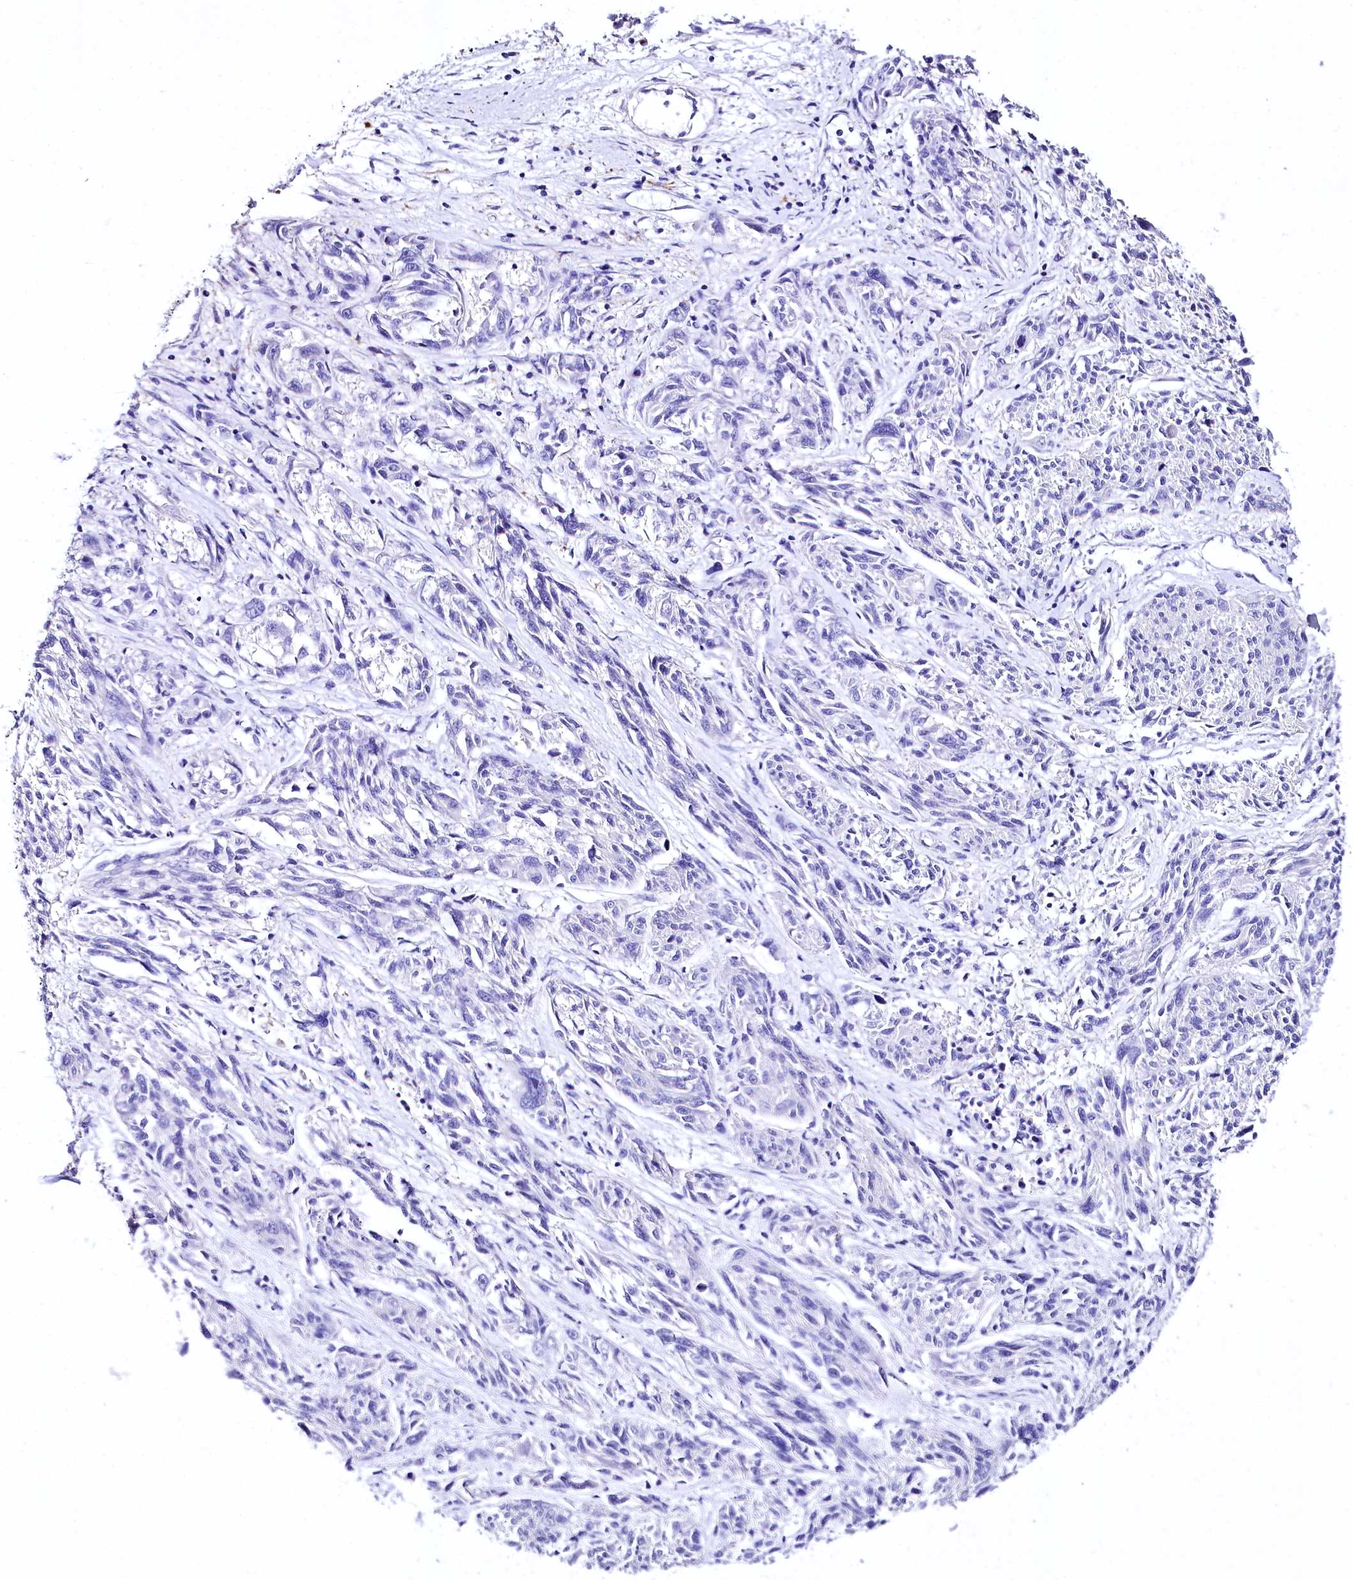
{"staining": {"intensity": "negative", "quantity": "none", "location": "none"}, "tissue": "melanoma", "cell_type": "Tumor cells", "image_type": "cancer", "snomed": [{"axis": "morphology", "description": "Malignant melanoma, NOS"}, {"axis": "topography", "description": "Skin"}], "caption": "IHC of malignant melanoma reveals no positivity in tumor cells. (DAB (3,3'-diaminobenzidine) immunohistochemistry (IHC) visualized using brightfield microscopy, high magnification).", "gene": "A2ML1", "patient": {"sex": "male", "age": 53}}